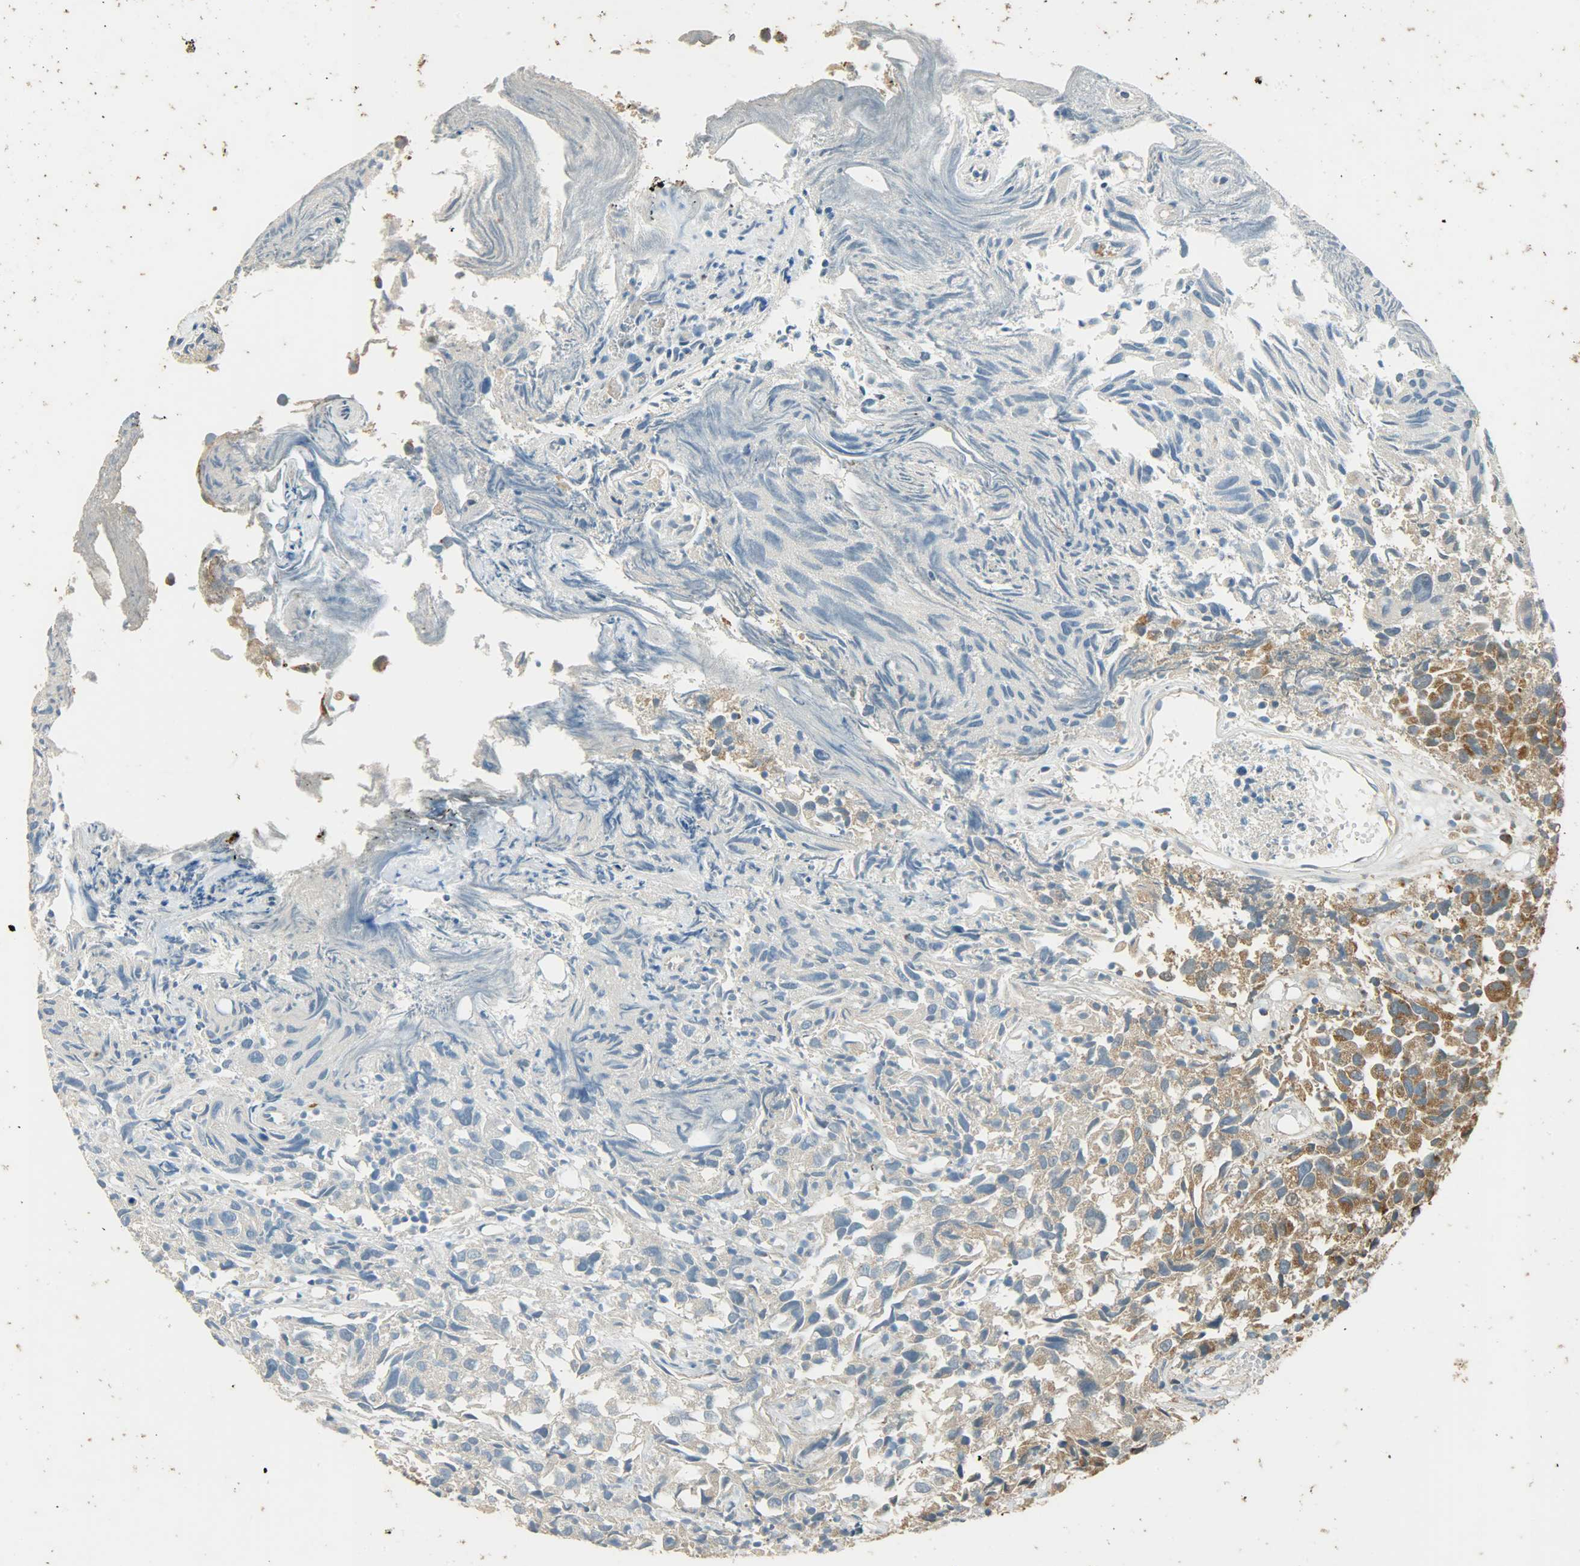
{"staining": {"intensity": "weak", "quantity": ">75%", "location": "cytoplasmic/membranous"}, "tissue": "urothelial cancer", "cell_type": "Tumor cells", "image_type": "cancer", "snomed": [{"axis": "morphology", "description": "Urothelial carcinoma, High grade"}, {"axis": "topography", "description": "Urinary bladder"}], "caption": "Immunohistochemical staining of urothelial cancer reveals low levels of weak cytoplasmic/membranous positivity in approximately >75% of tumor cells.", "gene": "HDHD5", "patient": {"sex": "female", "age": 75}}